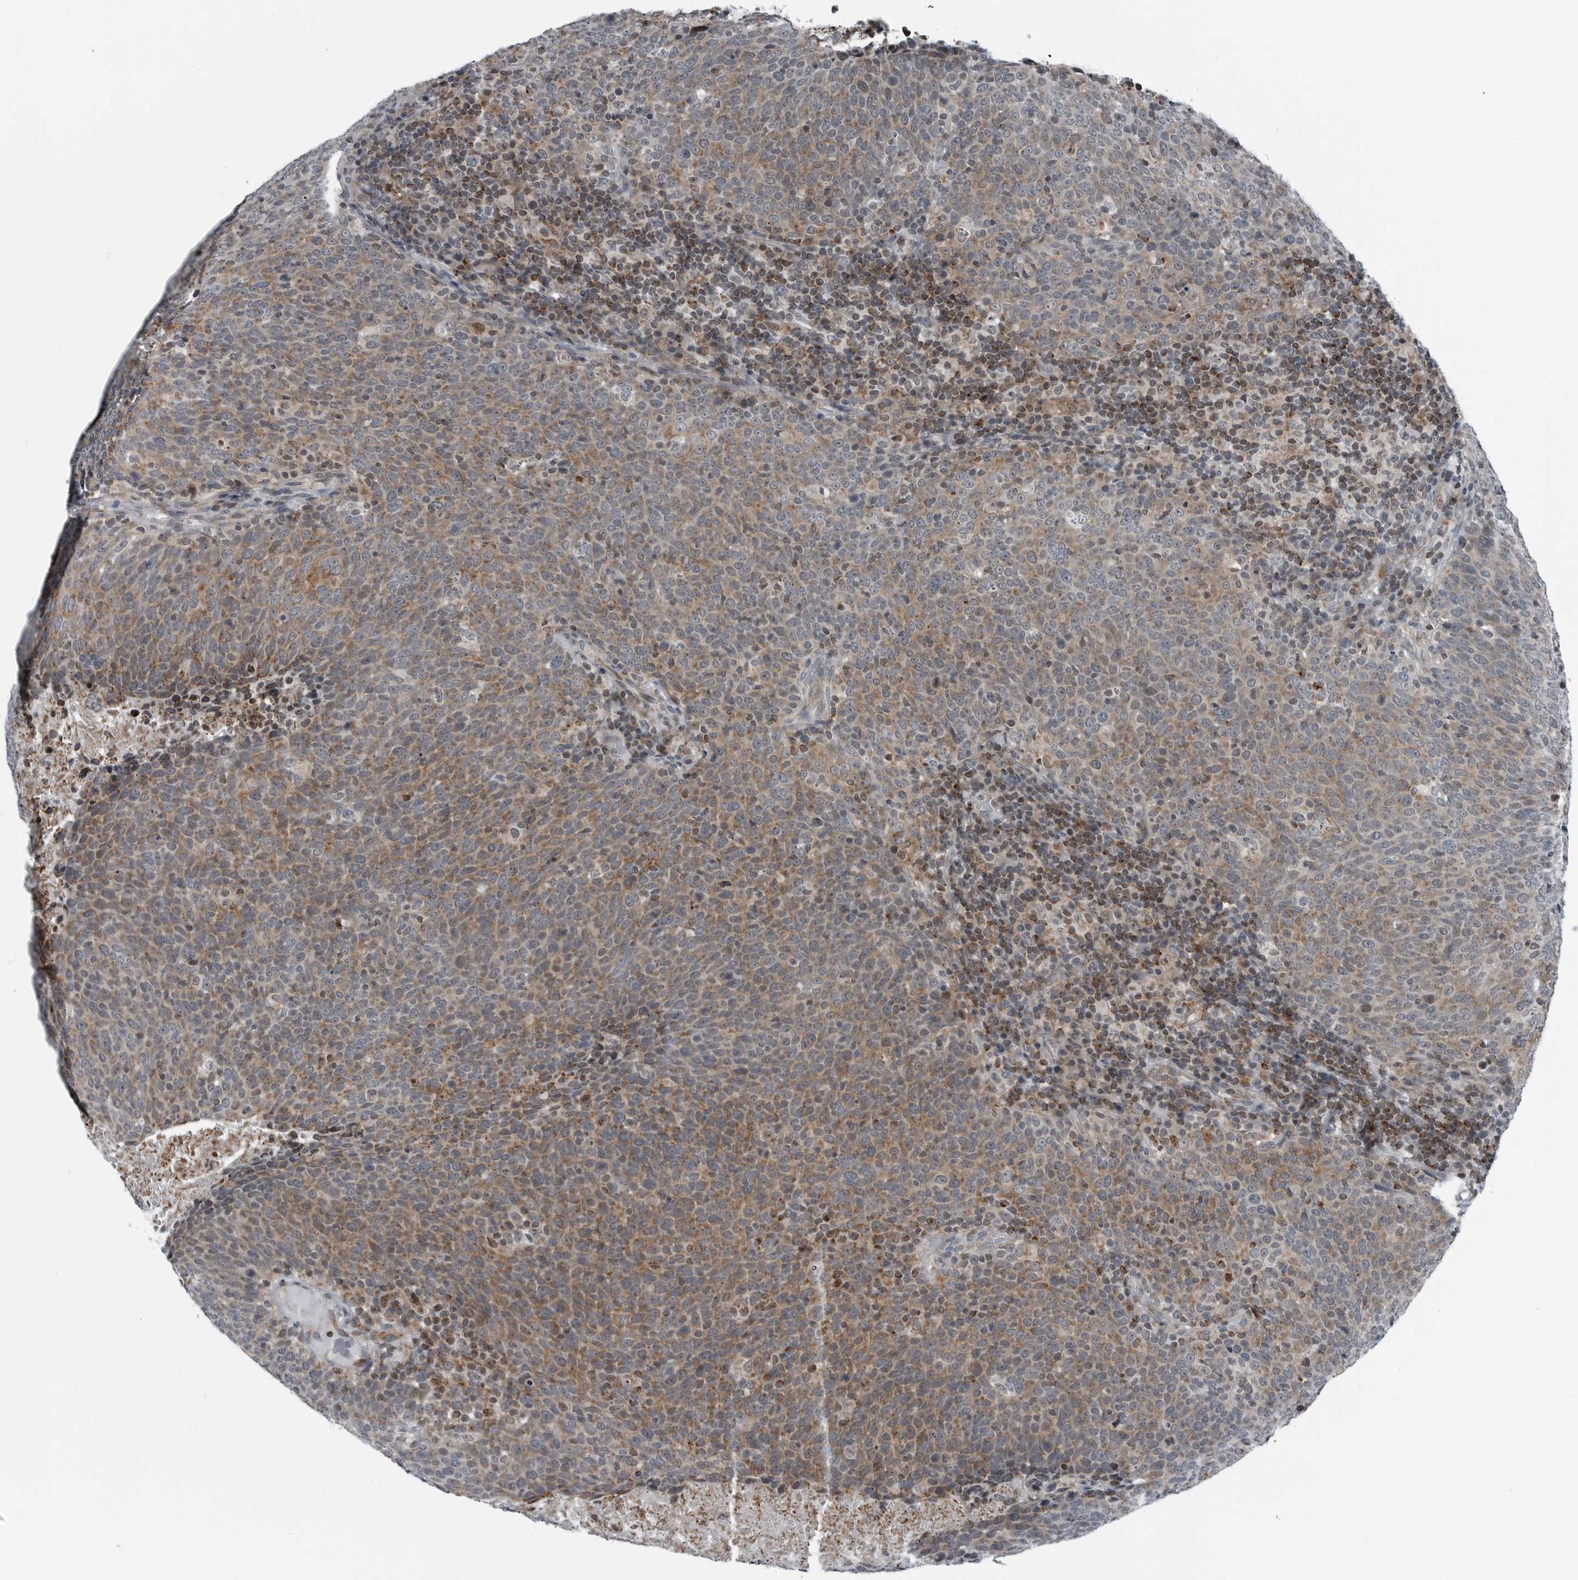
{"staining": {"intensity": "moderate", "quantity": ">75%", "location": "cytoplasmic/membranous"}, "tissue": "head and neck cancer", "cell_type": "Tumor cells", "image_type": "cancer", "snomed": [{"axis": "morphology", "description": "Squamous cell carcinoma, NOS"}, {"axis": "morphology", "description": "Squamous cell carcinoma, metastatic, NOS"}, {"axis": "topography", "description": "Lymph node"}, {"axis": "topography", "description": "Head-Neck"}], "caption": "Moderate cytoplasmic/membranous expression is appreciated in about >75% of tumor cells in head and neck cancer. The staining was performed using DAB to visualize the protein expression in brown, while the nuclei were stained in blue with hematoxylin (Magnification: 20x).", "gene": "GAK", "patient": {"sex": "male", "age": 62}}